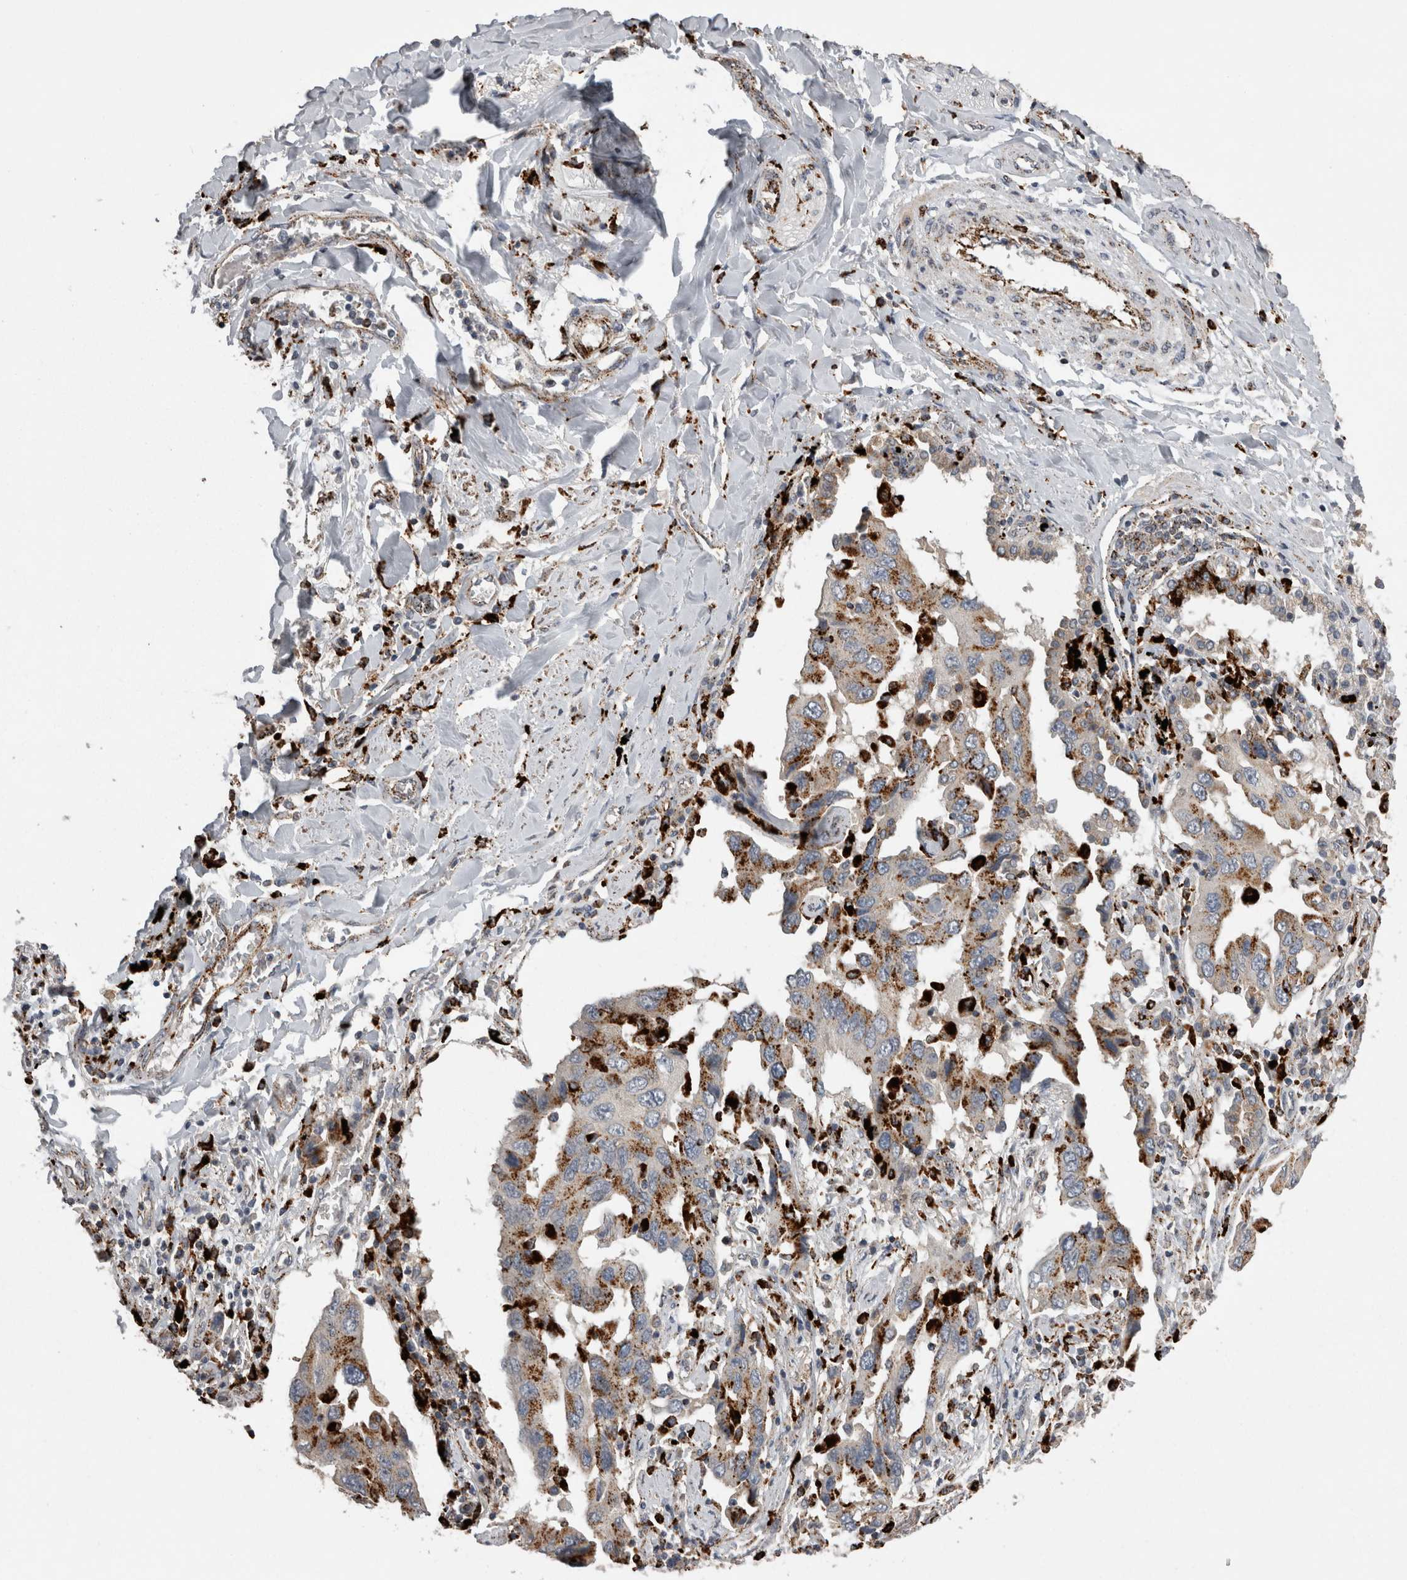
{"staining": {"intensity": "moderate", "quantity": "25%-75%", "location": "cytoplasmic/membranous"}, "tissue": "lung cancer", "cell_type": "Tumor cells", "image_type": "cancer", "snomed": [{"axis": "morphology", "description": "Adenocarcinoma, NOS"}, {"axis": "topography", "description": "Lung"}], "caption": "Human lung cancer (adenocarcinoma) stained with a brown dye exhibits moderate cytoplasmic/membranous positive staining in approximately 25%-75% of tumor cells.", "gene": "CTSZ", "patient": {"sex": "female", "age": 65}}